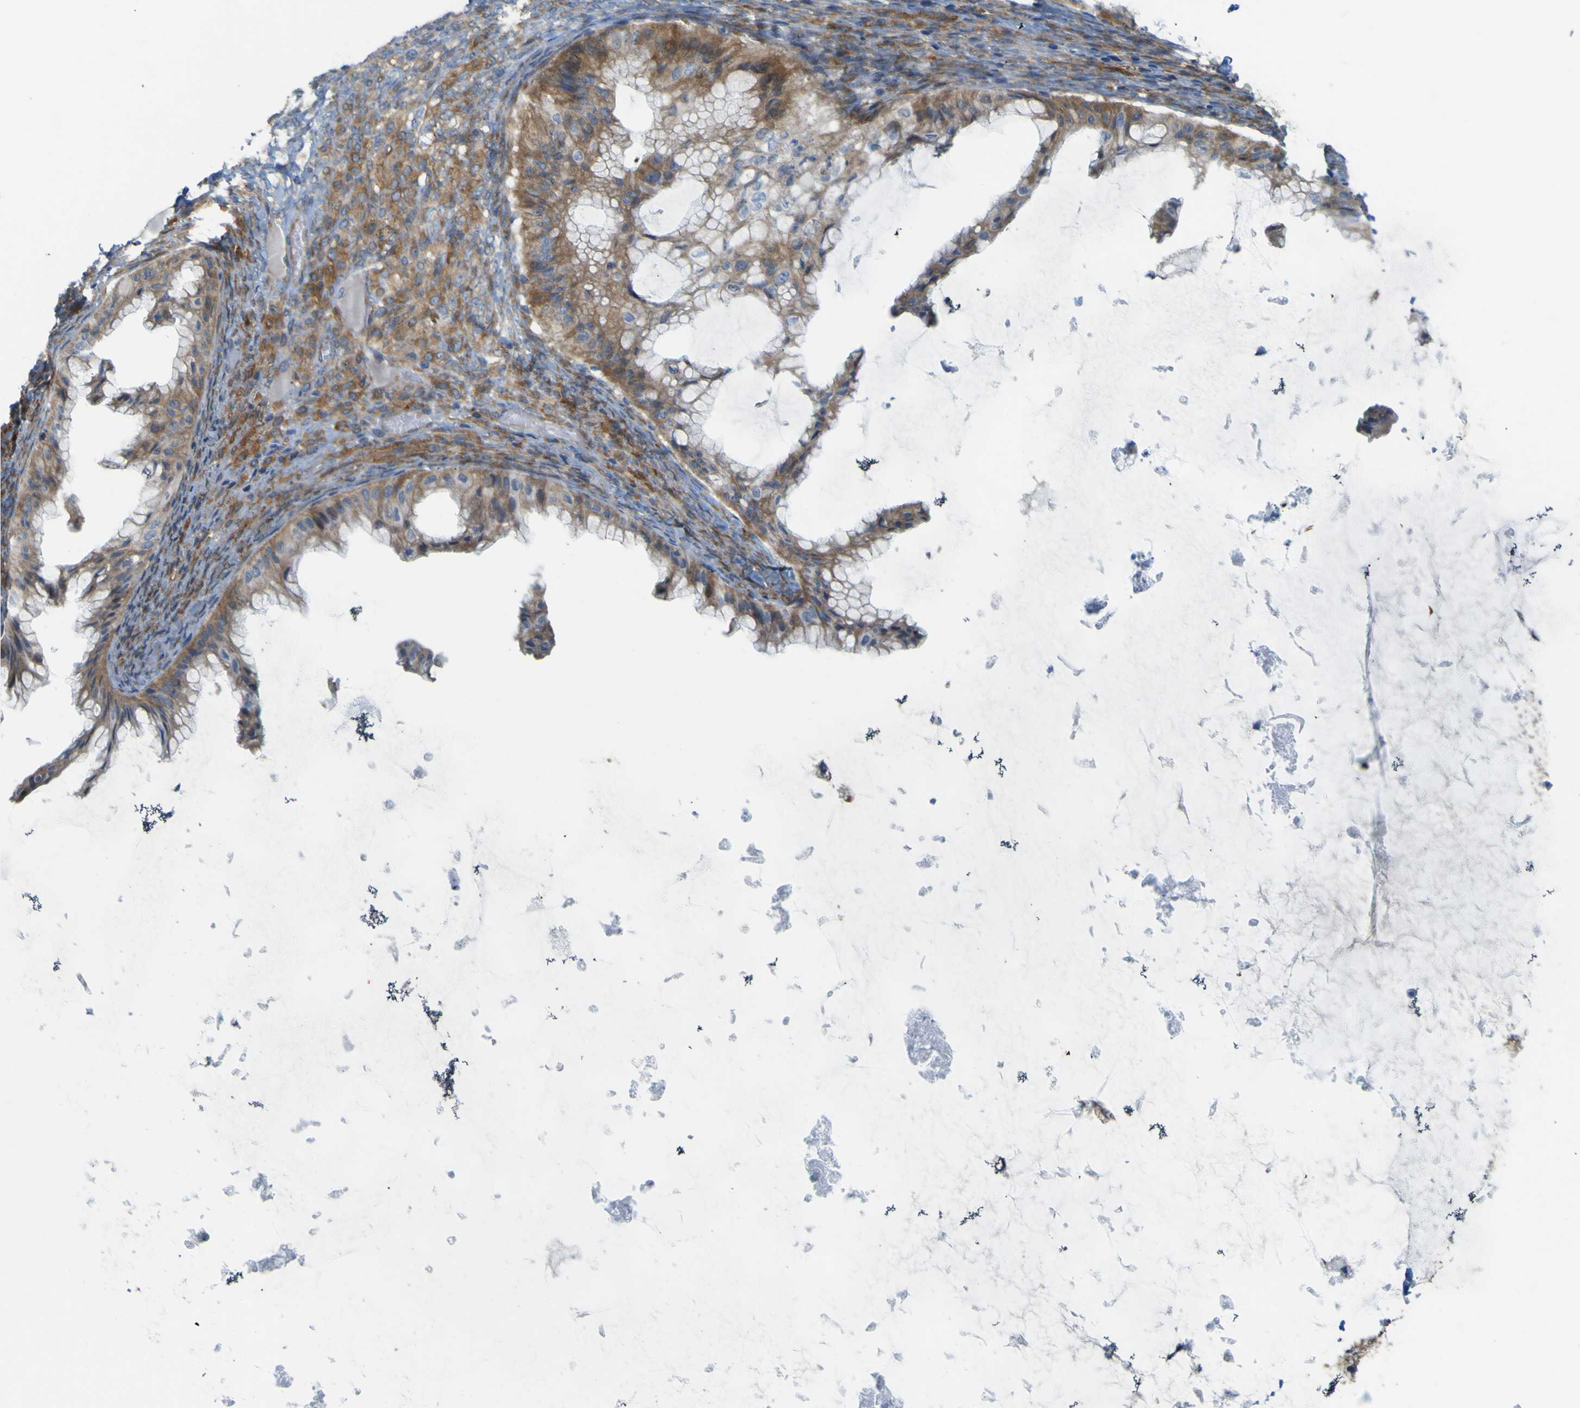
{"staining": {"intensity": "moderate", "quantity": ">75%", "location": "cytoplasmic/membranous"}, "tissue": "ovarian cancer", "cell_type": "Tumor cells", "image_type": "cancer", "snomed": [{"axis": "morphology", "description": "Cystadenocarcinoma, mucinous, NOS"}, {"axis": "topography", "description": "Ovary"}], "caption": "Protein positivity by immunohistochemistry reveals moderate cytoplasmic/membranous staining in approximately >75% of tumor cells in mucinous cystadenocarcinoma (ovarian). (DAB (3,3'-diaminobenzidine) IHC, brown staining for protein, blue staining for nuclei).", "gene": "JPH1", "patient": {"sex": "female", "age": 61}}